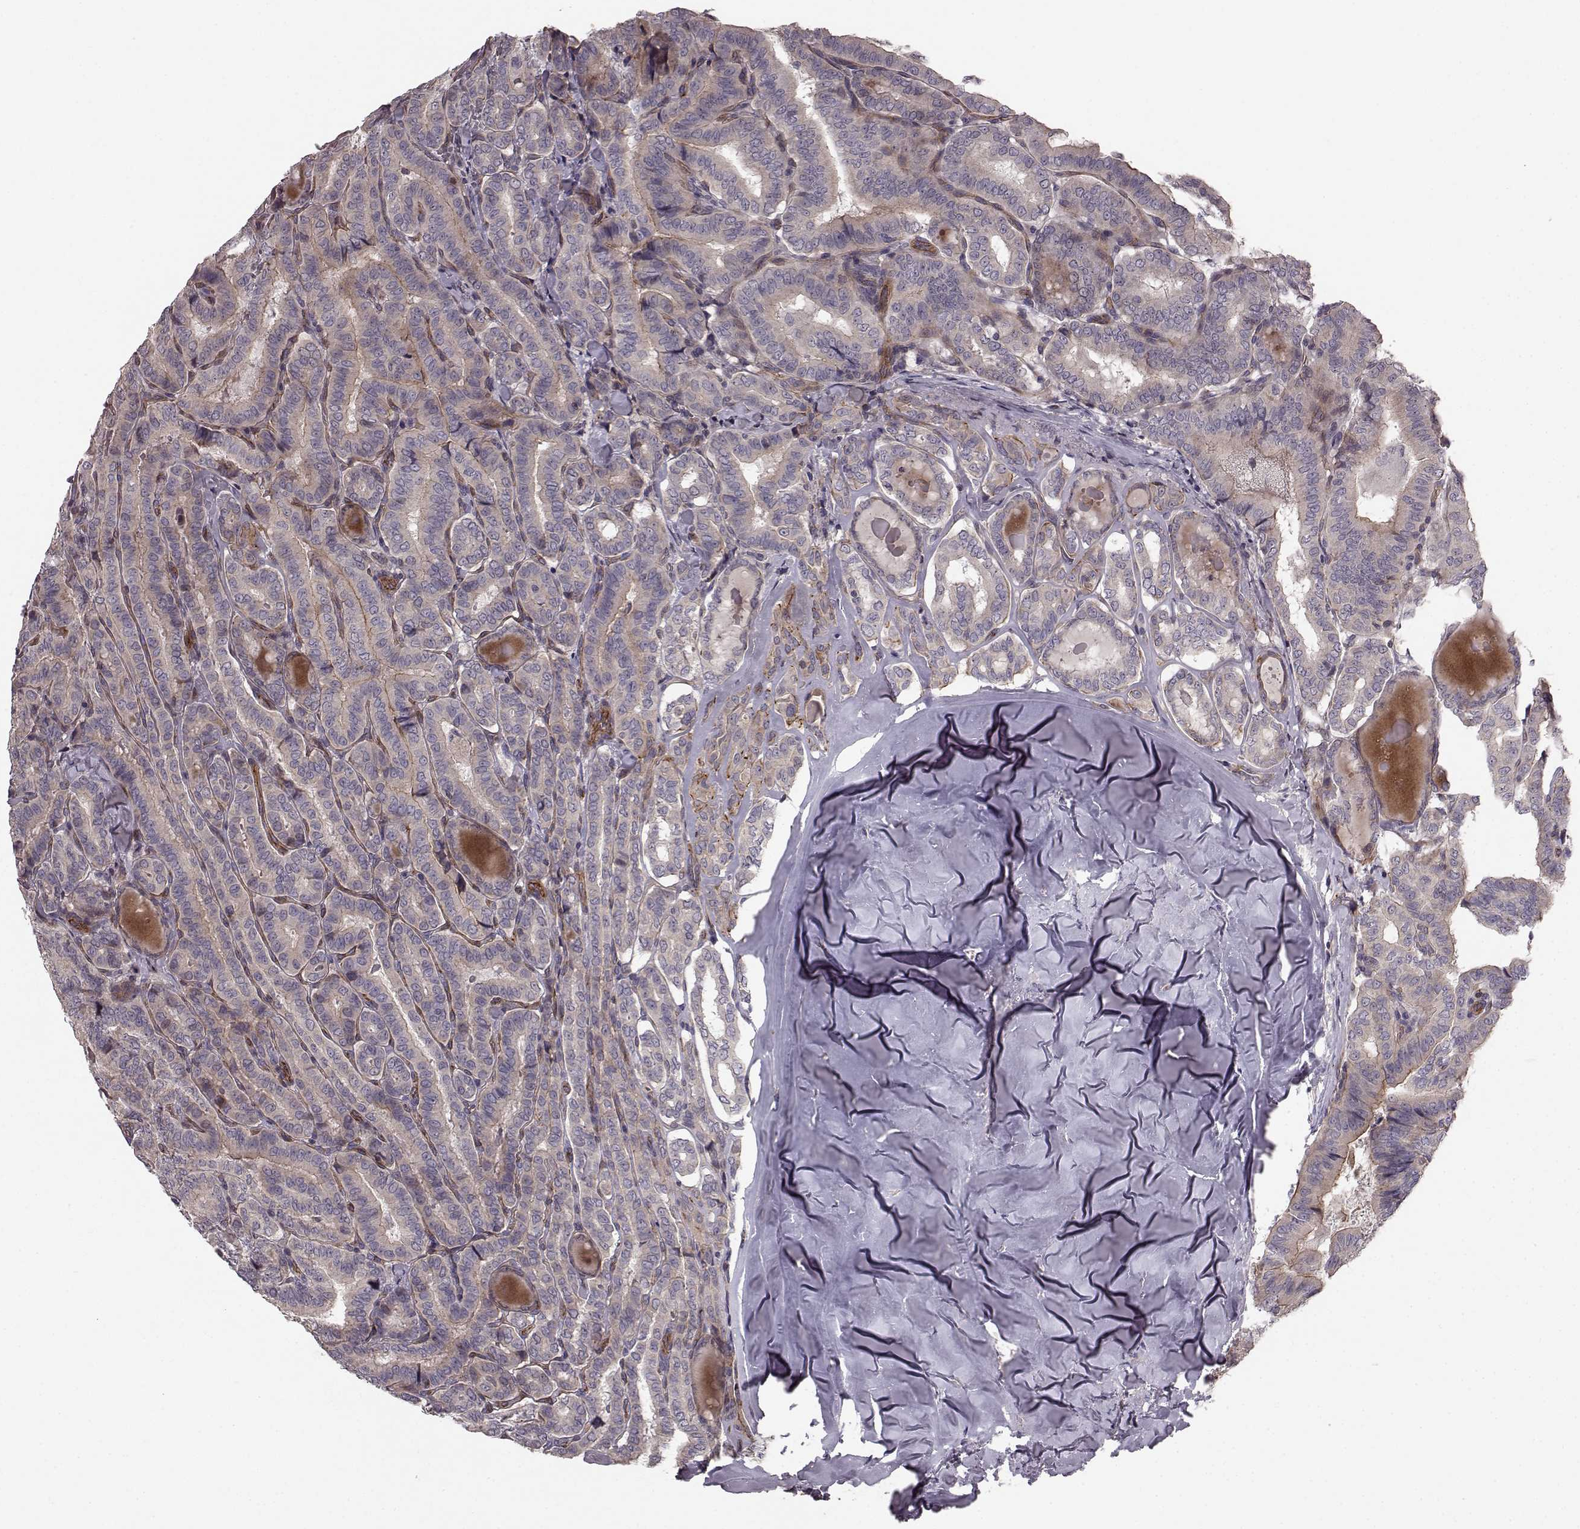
{"staining": {"intensity": "moderate", "quantity": "<25%", "location": "cytoplasmic/membranous"}, "tissue": "thyroid cancer", "cell_type": "Tumor cells", "image_type": "cancer", "snomed": [{"axis": "morphology", "description": "Papillary adenocarcinoma, NOS"}, {"axis": "morphology", "description": "Papillary adenoma metastatic"}, {"axis": "topography", "description": "Thyroid gland"}], "caption": "Thyroid papillary adenocarcinoma stained for a protein demonstrates moderate cytoplasmic/membranous positivity in tumor cells. The staining was performed using DAB to visualize the protein expression in brown, while the nuclei were stained in blue with hematoxylin (Magnification: 20x).", "gene": "SLC22A18", "patient": {"sex": "female", "age": 50}}